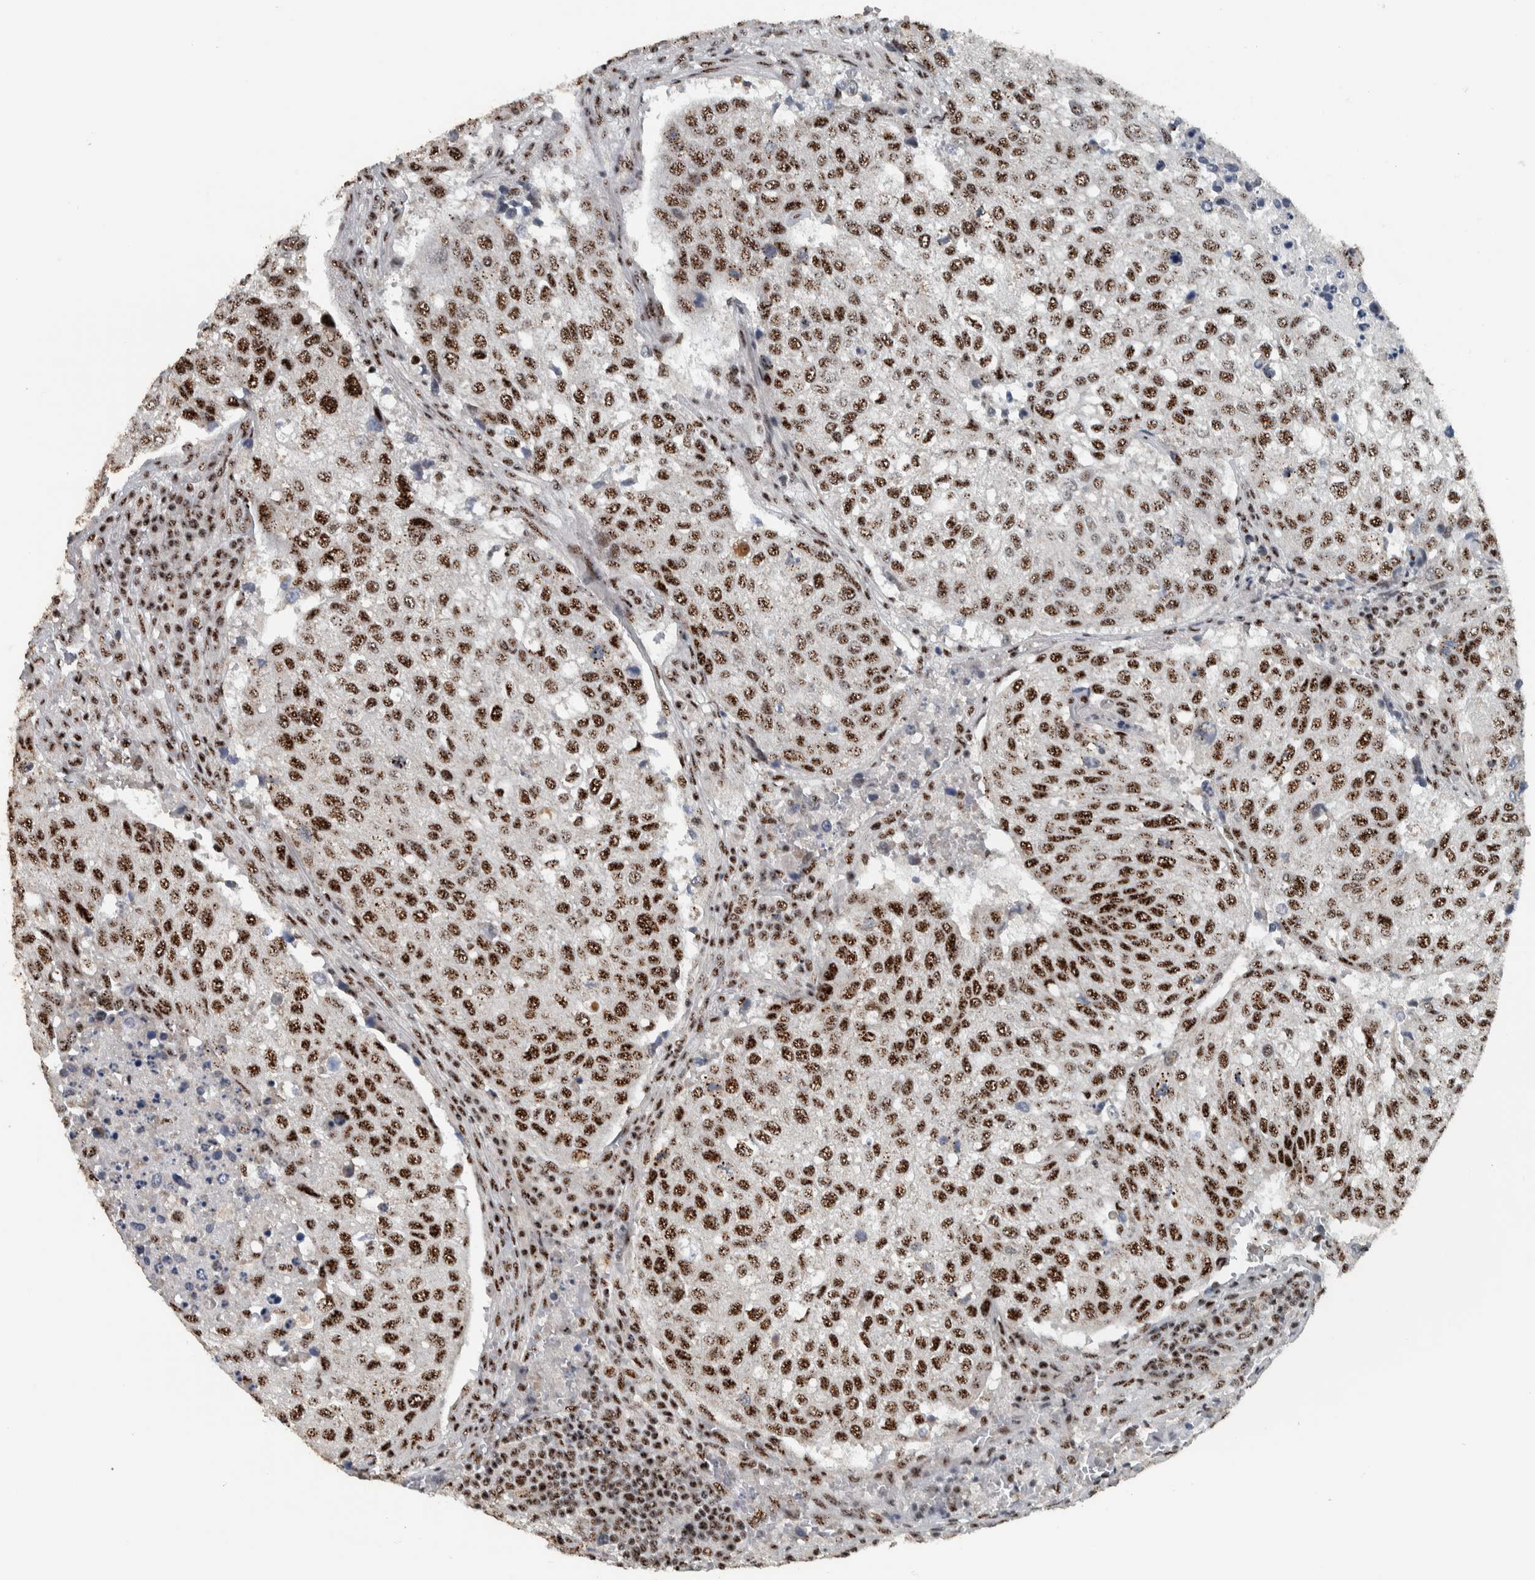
{"staining": {"intensity": "strong", "quantity": ">75%", "location": "nuclear"}, "tissue": "urothelial cancer", "cell_type": "Tumor cells", "image_type": "cancer", "snomed": [{"axis": "morphology", "description": "Urothelial carcinoma, High grade"}, {"axis": "topography", "description": "Lymph node"}, {"axis": "topography", "description": "Urinary bladder"}], "caption": "Immunohistochemical staining of high-grade urothelial carcinoma exhibits high levels of strong nuclear positivity in approximately >75% of tumor cells.", "gene": "SON", "patient": {"sex": "male", "age": 51}}